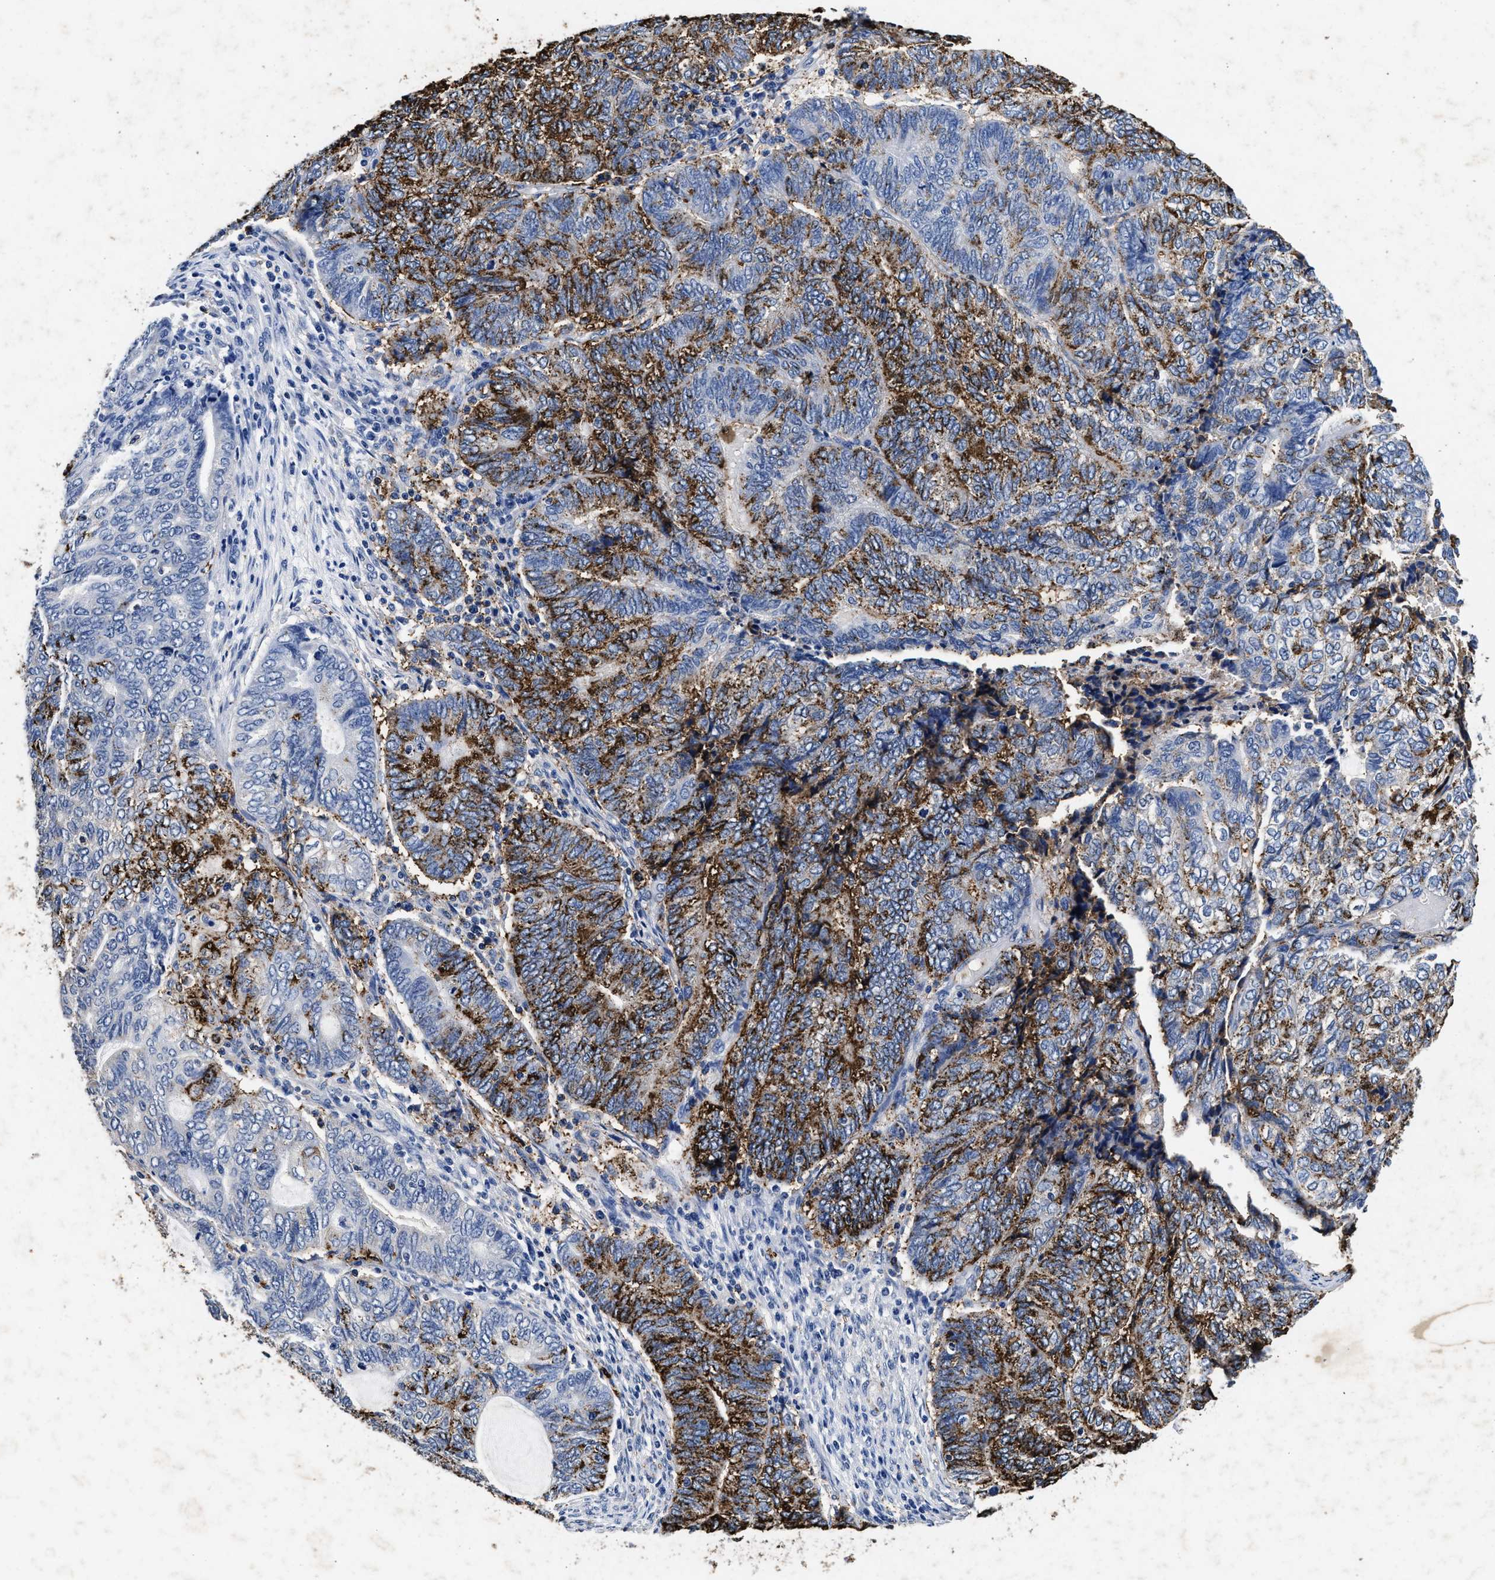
{"staining": {"intensity": "strong", "quantity": "25%-75%", "location": "cytoplasmic/membranous"}, "tissue": "endometrial cancer", "cell_type": "Tumor cells", "image_type": "cancer", "snomed": [{"axis": "morphology", "description": "Adenocarcinoma, NOS"}, {"axis": "topography", "description": "Uterus"}, {"axis": "topography", "description": "Endometrium"}], "caption": "Protein expression analysis of human endometrial cancer (adenocarcinoma) reveals strong cytoplasmic/membranous expression in about 25%-75% of tumor cells.", "gene": "LTB4R2", "patient": {"sex": "female", "age": 70}}